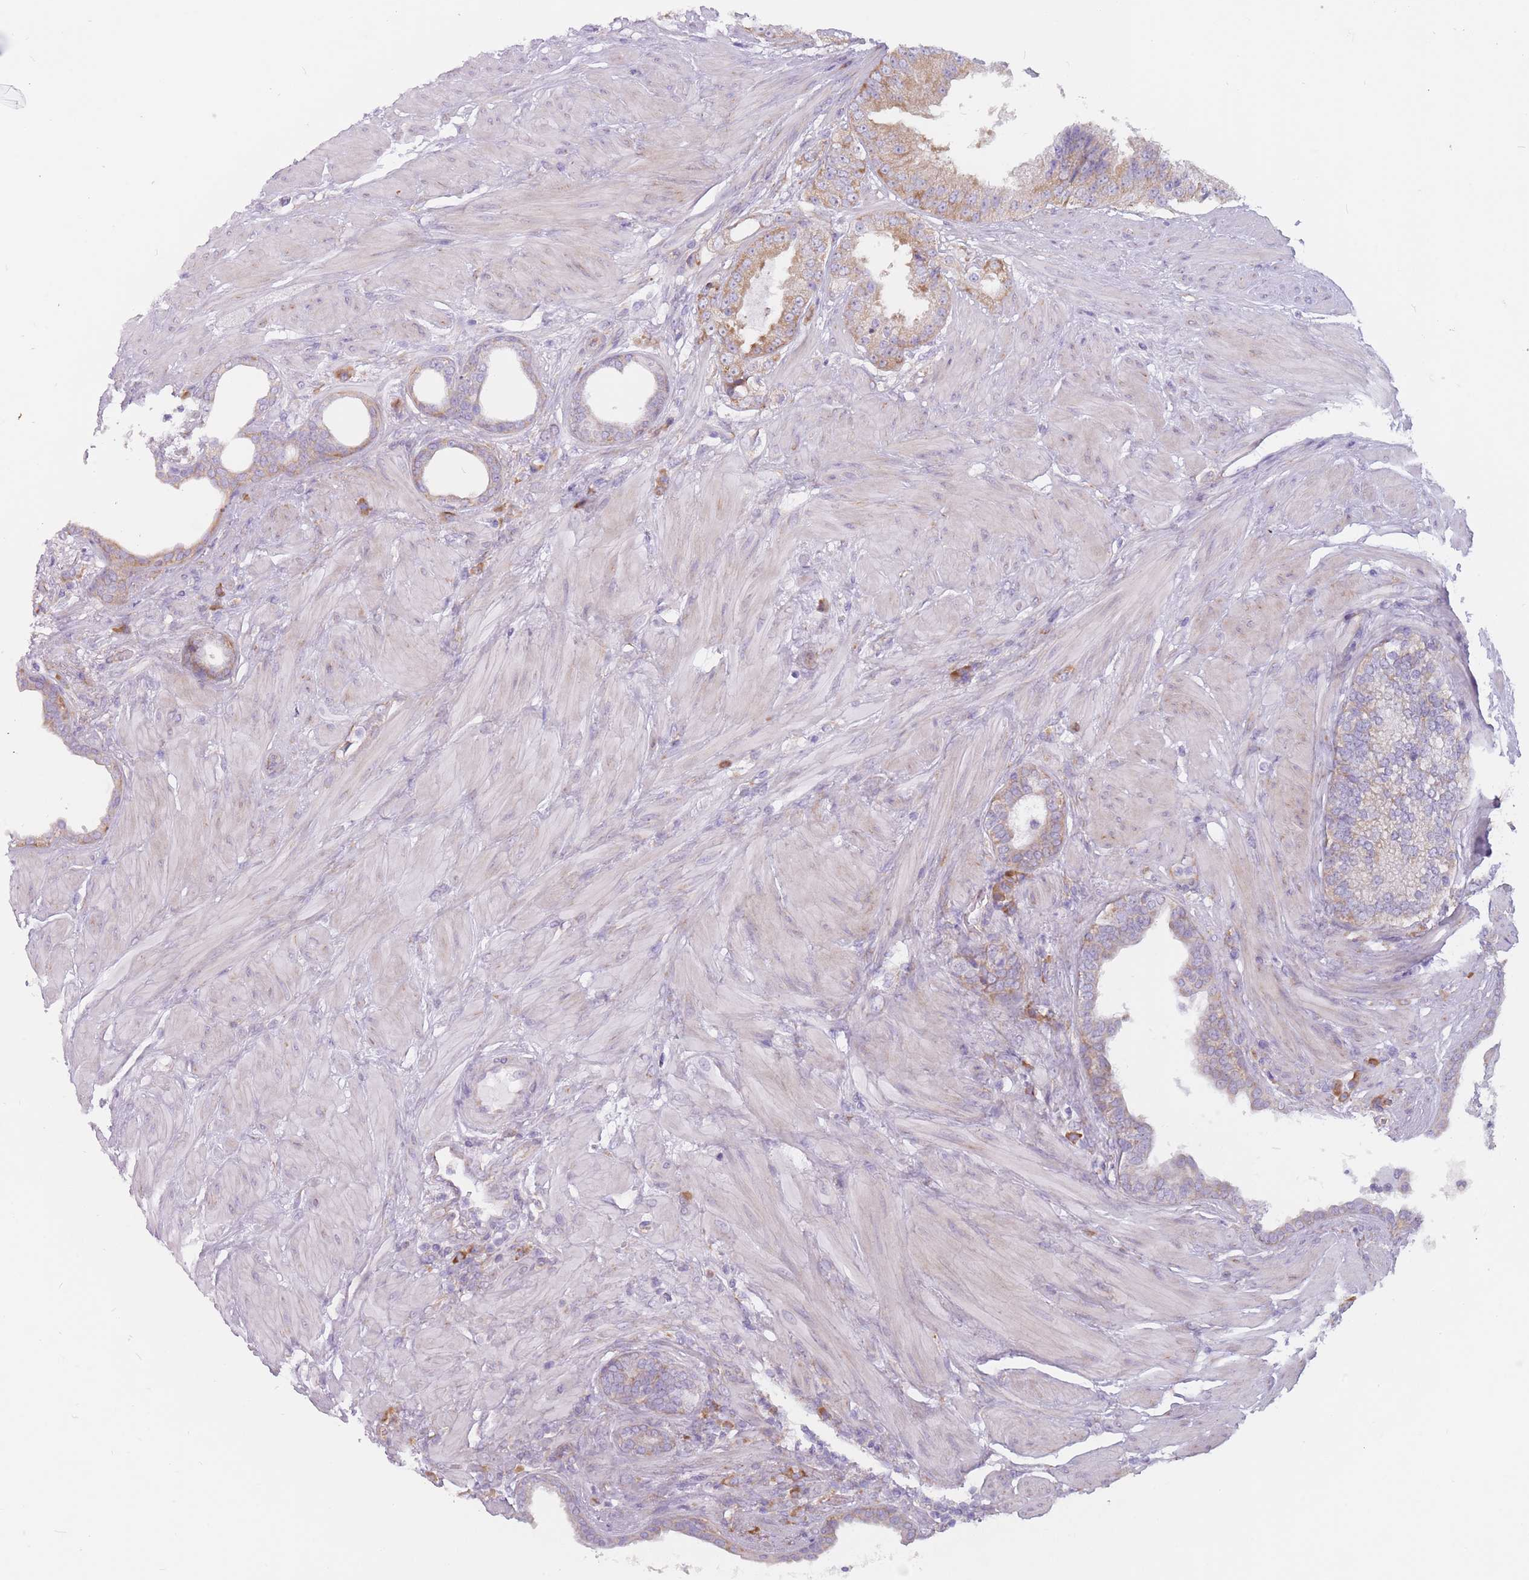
{"staining": {"intensity": "moderate", "quantity": "<25%", "location": "cytoplasmic/membranous"}, "tissue": "prostate cancer", "cell_type": "Tumor cells", "image_type": "cancer", "snomed": [{"axis": "morphology", "description": "Adenocarcinoma, High grade"}, {"axis": "topography", "description": "Prostate"}], "caption": "Prostate cancer (adenocarcinoma (high-grade)) was stained to show a protein in brown. There is low levels of moderate cytoplasmic/membranous positivity in approximately <25% of tumor cells.", "gene": "RPL18", "patient": {"sex": "male", "age": 68}}